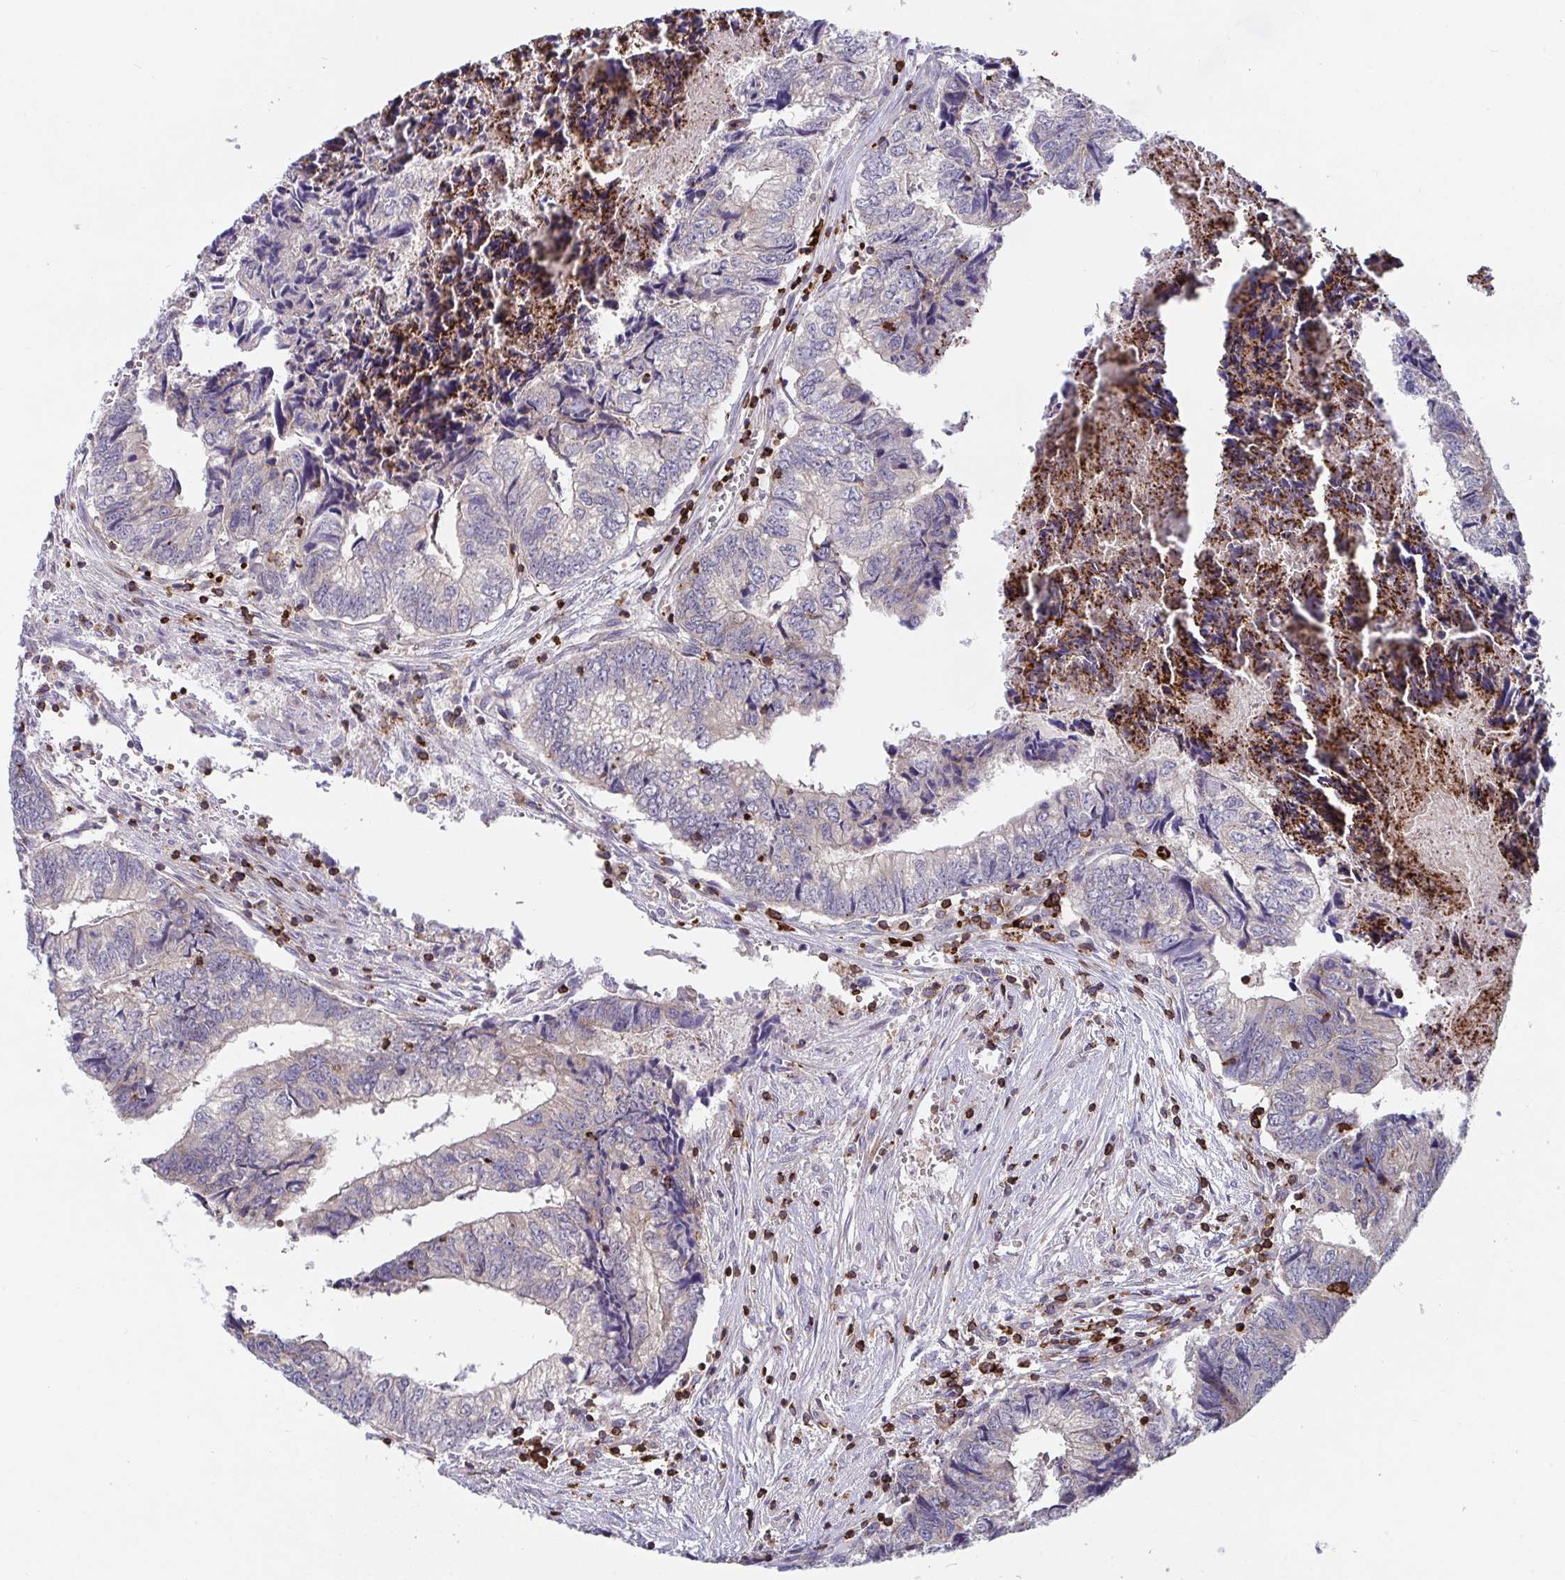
{"staining": {"intensity": "negative", "quantity": "none", "location": "none"}, "tissue": "colorectal cancer", "cell_type": "Tumor cells", "image_type": "cancer", "snomed": [{"axis": "morphology", "description": "Adenocarcinoma, NOS"}, {"axis": "topography", "description": "Colon"}], "caption": "Immunohistochemical staining of human colorectal adenocarcinoma demonstrates no significant staining in tumor cells. The staining is performed using DAB brown chromogen with nuclei counter-stained in using hematoxylin.", "gene": "FRMD3", "patient": {"sex": "male", "age": 86}}